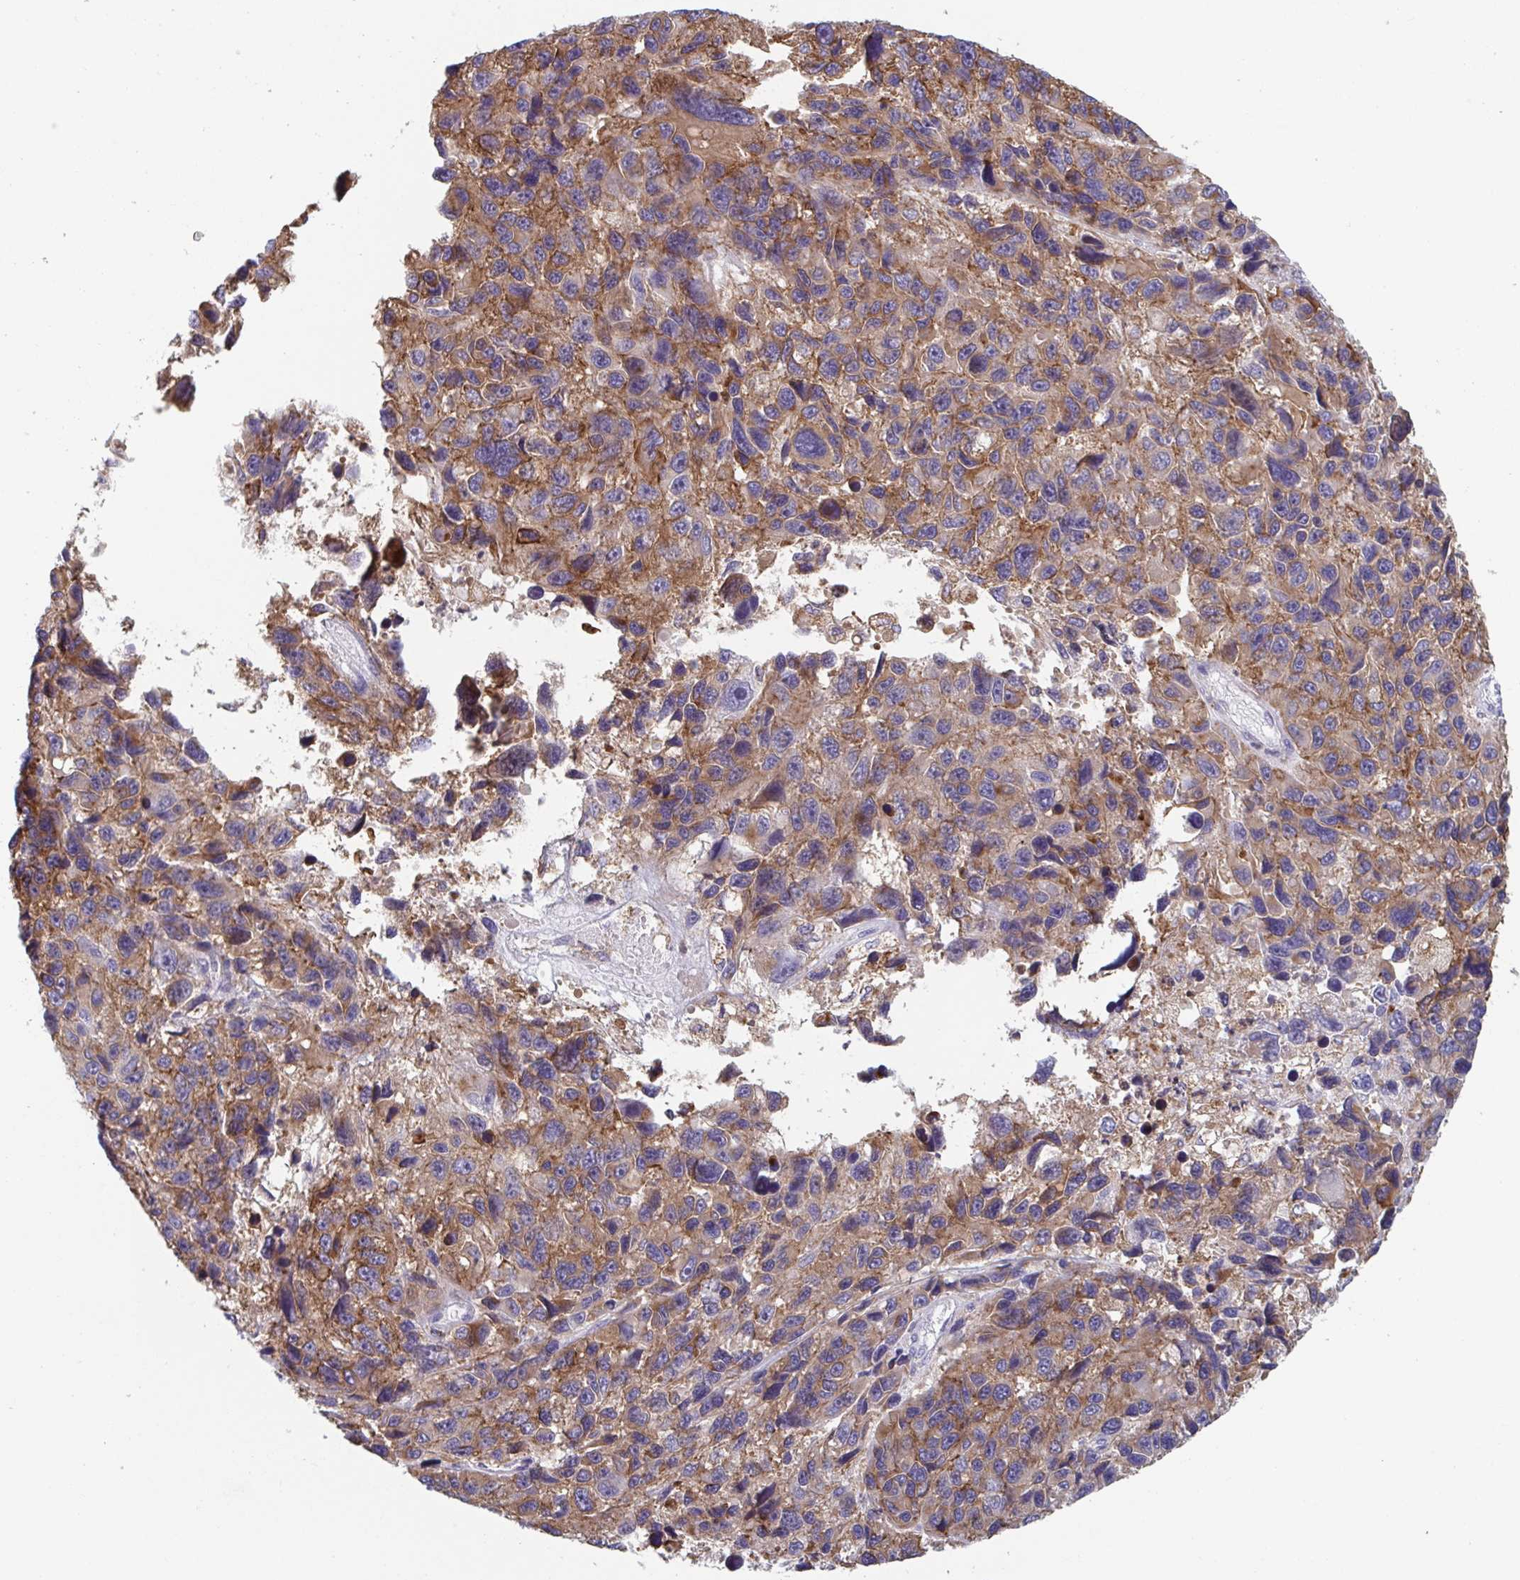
{"staining": {"intensity": "moderate", "quantity": "25%-75%", "location": "cytoplasmic/membranous"}, "tissue": "melanoma", "cell_type": "Tumor cells", "image_type": "cancer", "snomed": [{"axis": "morphology", "description": "Malignant melanoma, NOS"}, {"axis": "topography", "description": "Skin"}], "caption": "Human malignant melanoma stained with a brown dye demonstrates moderate cytoplasmic/membranous positive expression in approximately 25%-75% of tumor cells.", "gene": "NIPSNAP1", "patient": {"sex": "male", "age": 53}}